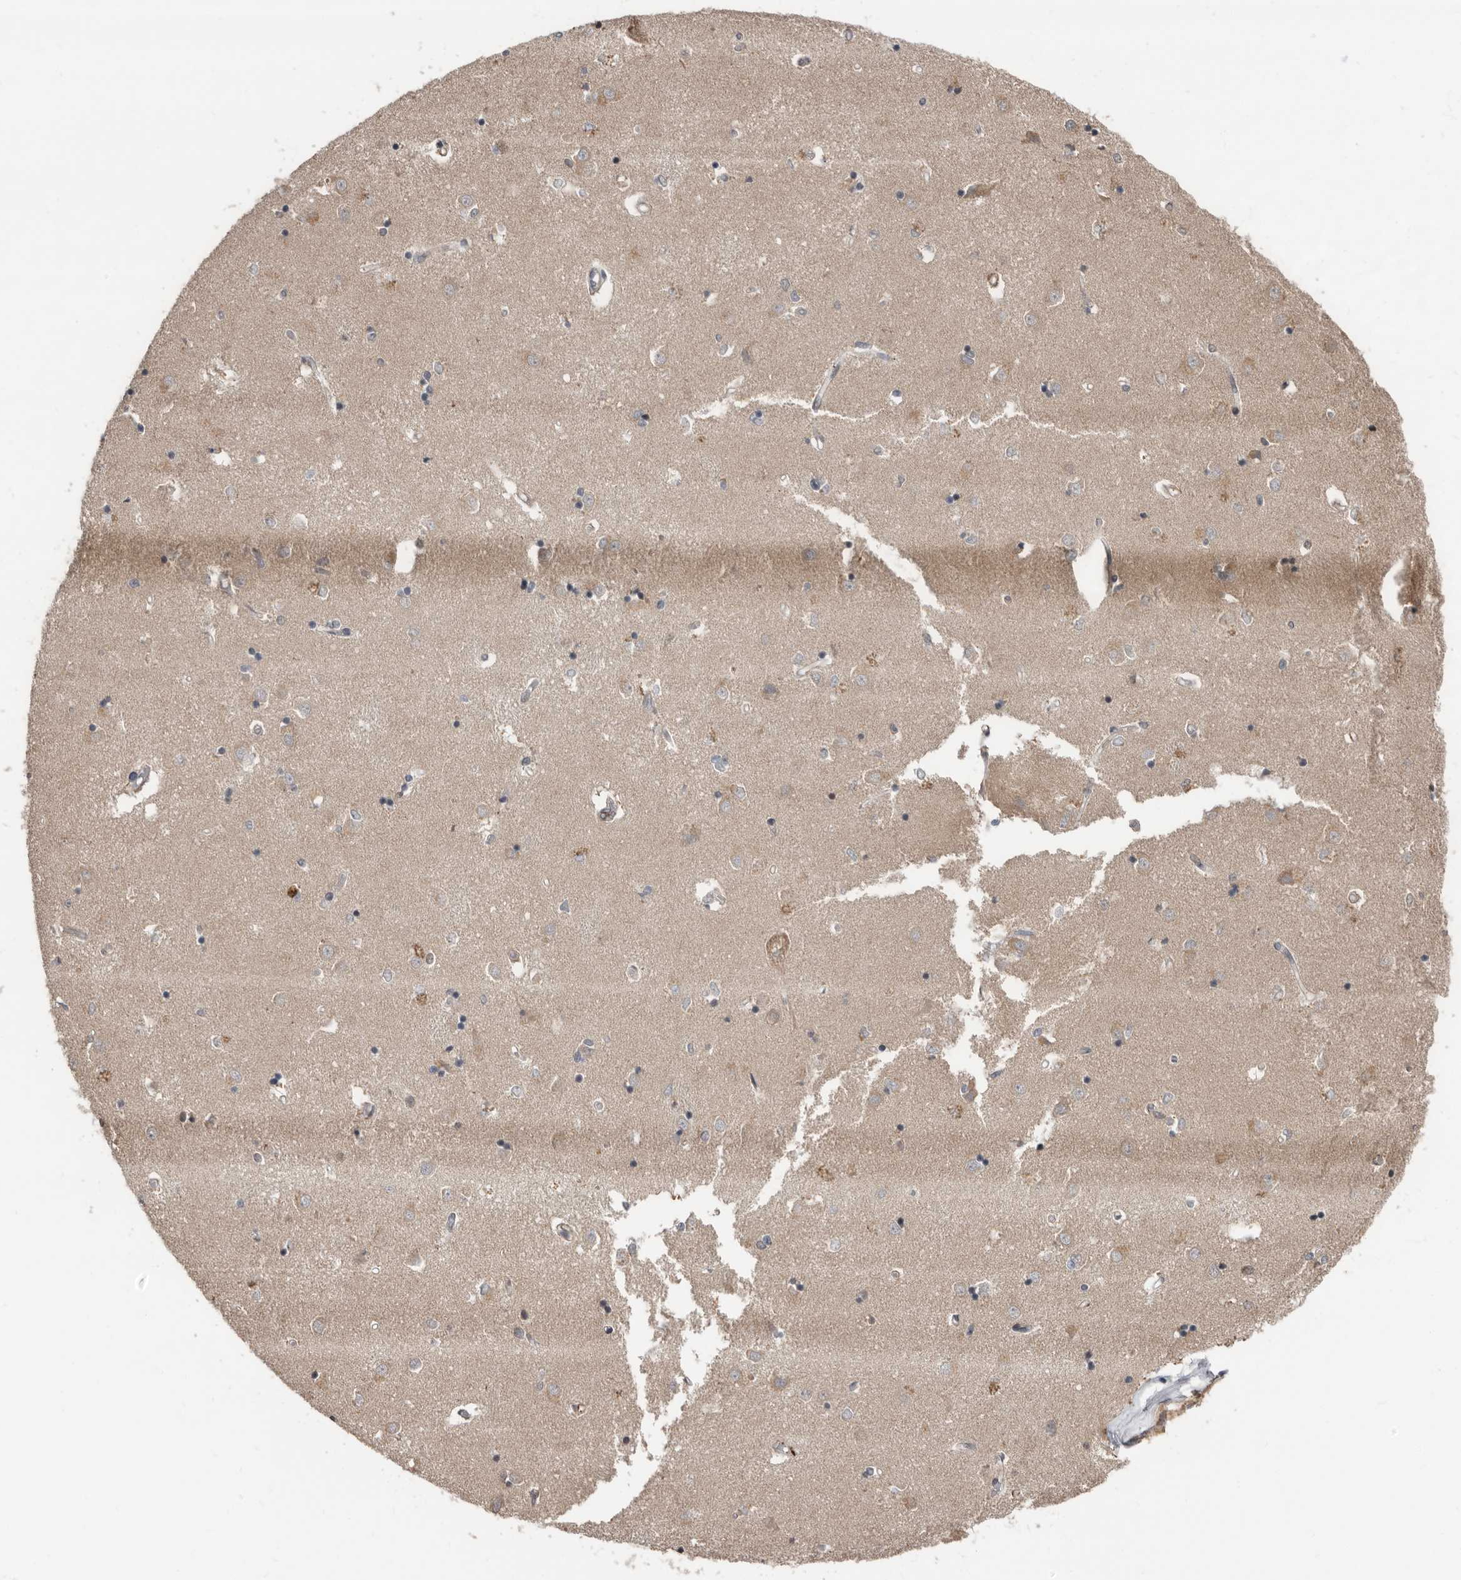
{"staining": {"intensity": "negative", "quantity": "none", "location": "none"}, "tissue": "caudate", "cell_type": "Glial cells", "image_type": "normal", "snomed": [{"axis": "morphology", "description": "Normal tissue, NOS"}, {"axis": "topography", "description": "Lateral ventricle wall"}], "caption": "High power microscopy image of an immunohistochemistry (IHC) image of unremarkable caudate, revealing no significant positivity in glial cells.", "gene": "LRGUK", "patient": {"sex": "male", "age": 45}}